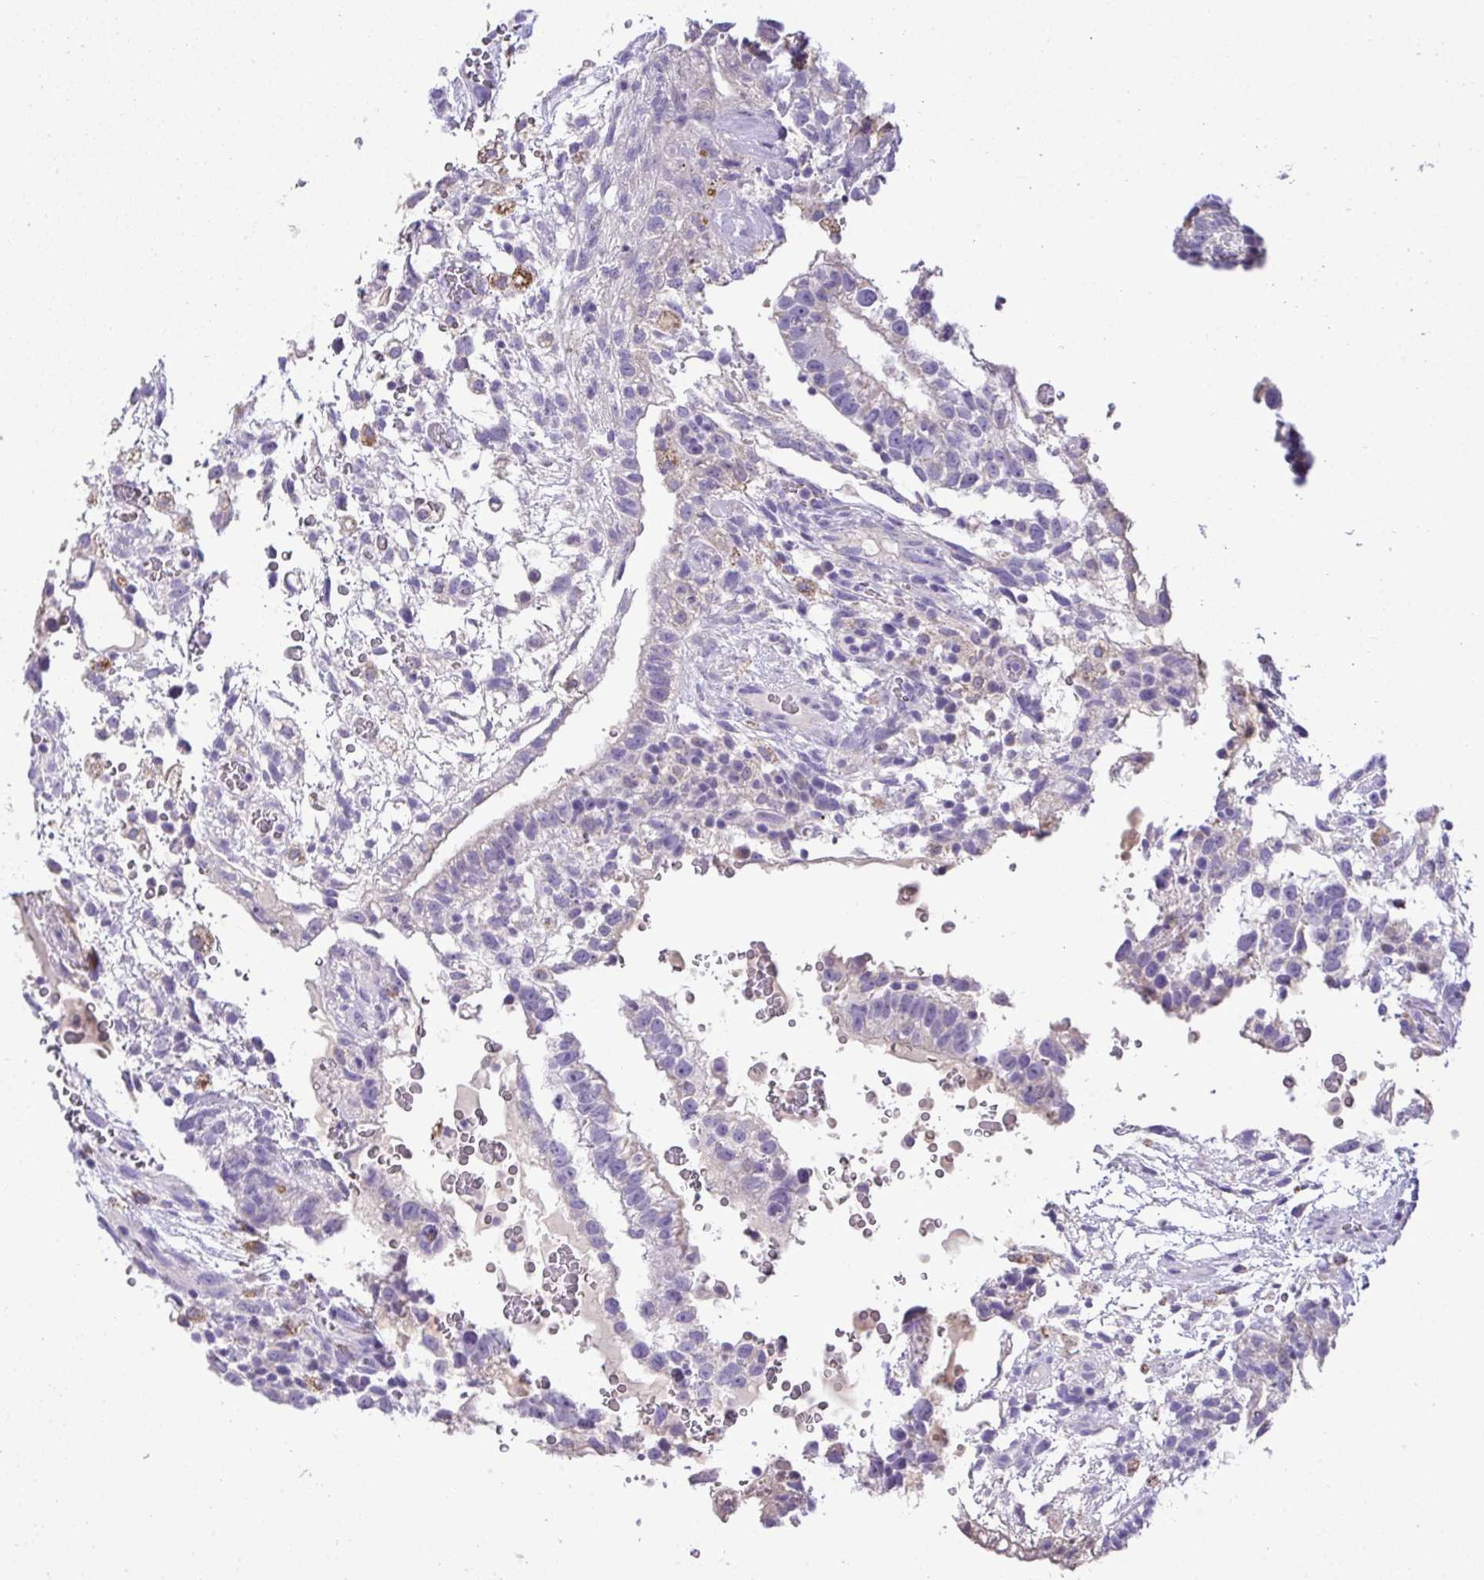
{"staining": {"intensity": "negative", "quantity": "none", "location": "none"}, "tissue": "testis cancer", "cell_type": "Tumor cells", "image_type": "cancer", "snomed": [{"axis": "morphology", "description": "Carcinoma, Embryonal, NOS"}, {"axis": "topography", "description": "Testis"}], "caption": "This is a micrograph of immunohistochemistry staining of embryonal carcinoma (testis), which shows no expression in tumor cells.", "gene": "ST8SIA2", "patient": {"sex": "male", "age": 32}}